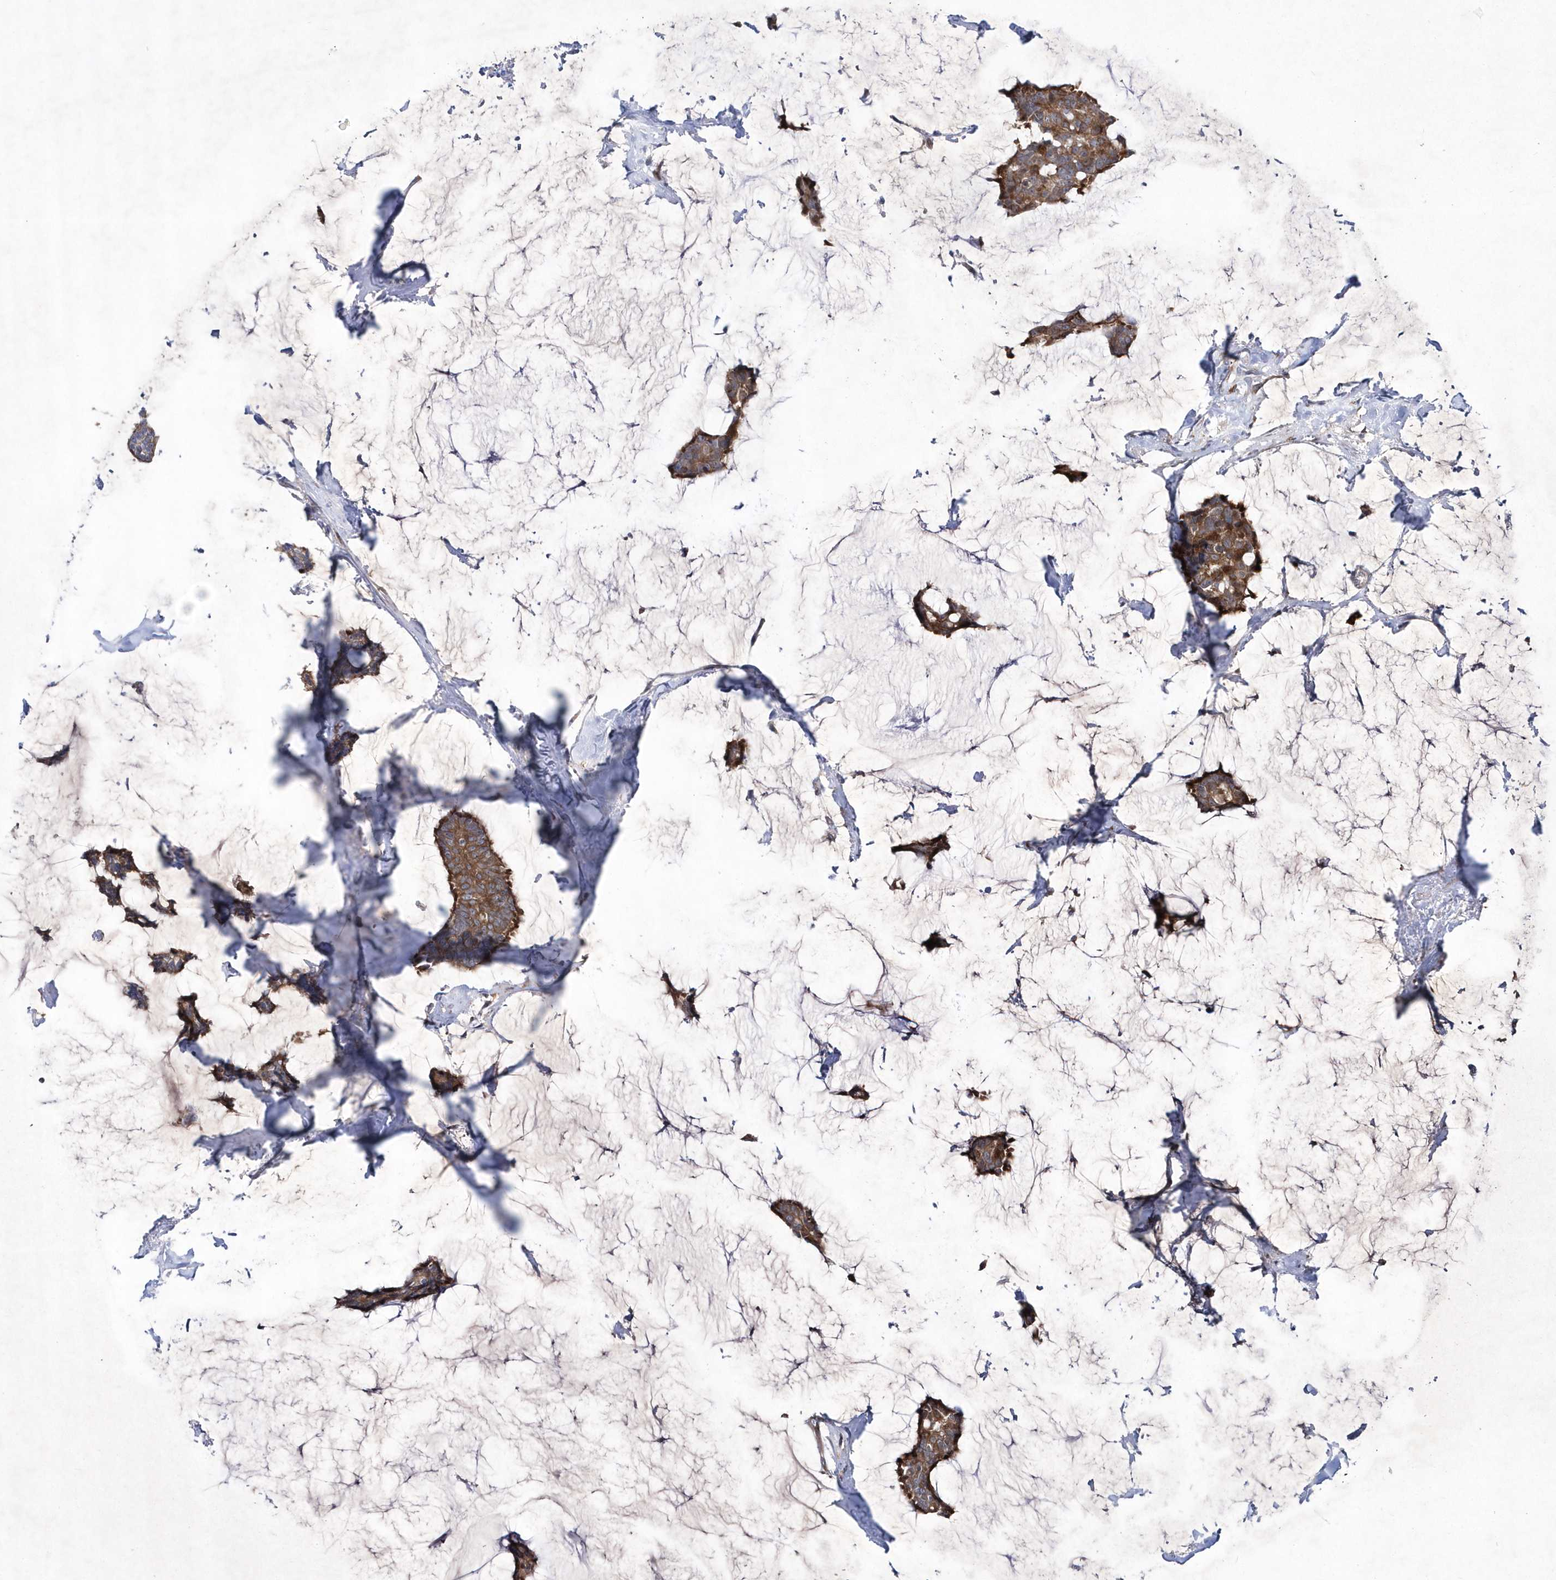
{"staining": {"intensity": "moderate", "quantity": ">75%", "location": "cytoplasmic/membranous"}, "tissue": "breast cancer", "cell_type": "Tumor cells", "image_type": "cancer", "snomed": [{"axis": "morphology", "description": "Duct carcinoma"}, {"axis": "topography", "description": "Breast"}], "caption": "The immunohistochemical stain highlights moderate cytoplasmic/membranous expression in tumor cells of breast cancer (infiltrating ductal carcinoma) tissue. (DAB IHC with brightfield microscopy, high magnification).", "gene": "DSPP", "patient": {"sex": "female", "age": 93}}